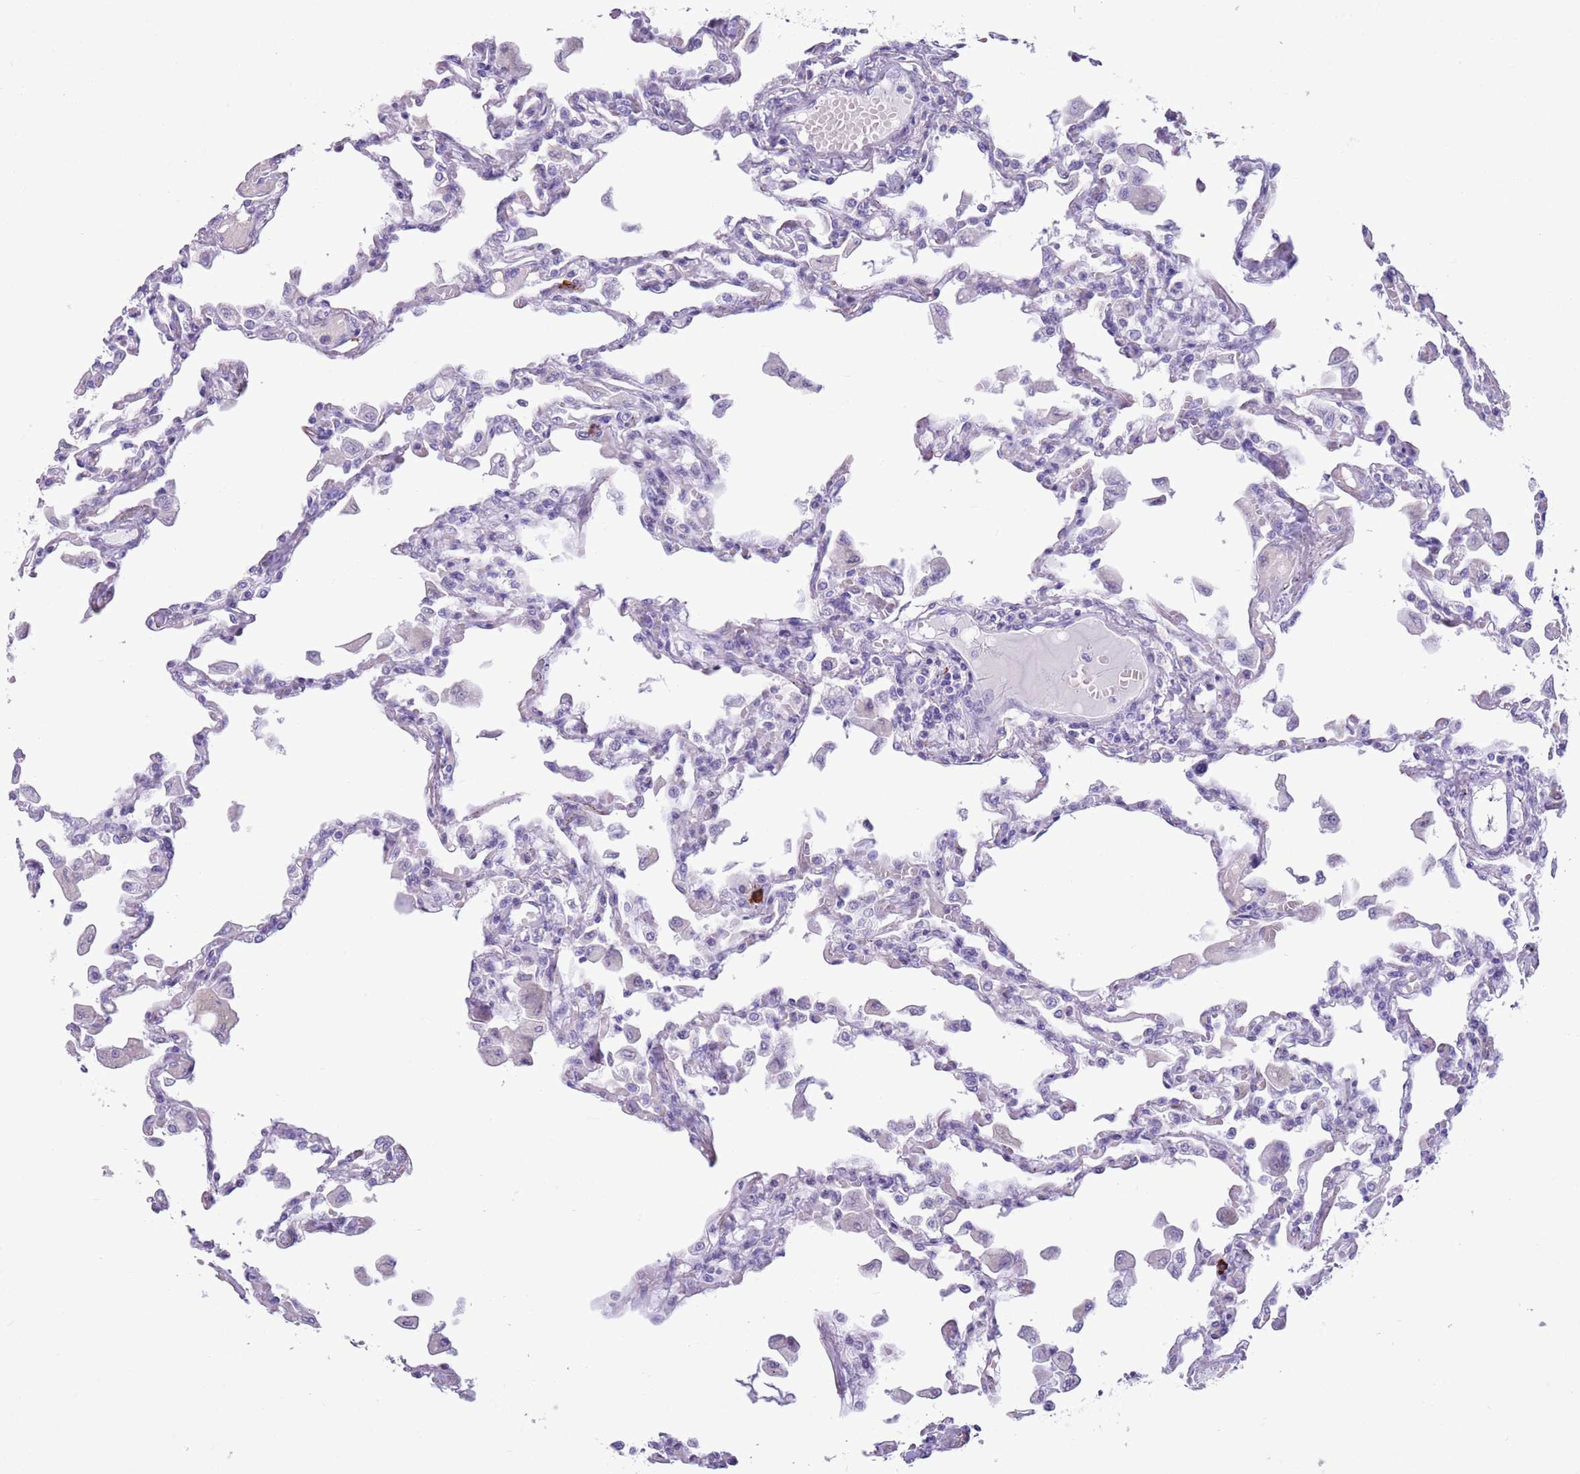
{"staining": {"intensity": "negative", "quantity": "none", "location": "none"}, "tissue": "lung", "cell_type": "Alveolar cells", "image_type": "normal", "snomed": [{"axis": "morphology", "description": "Normal tissue, NOS"}, {"axis": "topography", "description": "Bronchus"}, {"axis": "topography", "description": "Lung"}], "caption": "Immunohistochemical staining of unremarkable human lung reveals no significant positivity in alveolar cells. Brightfield microscopy of immunohistochemistry stained with DAB (brown) and hematoxylin (blue), captured at high magnification.", "gene": "ENSG00000263020", "patient": {"sex": "female", "age": 49}}